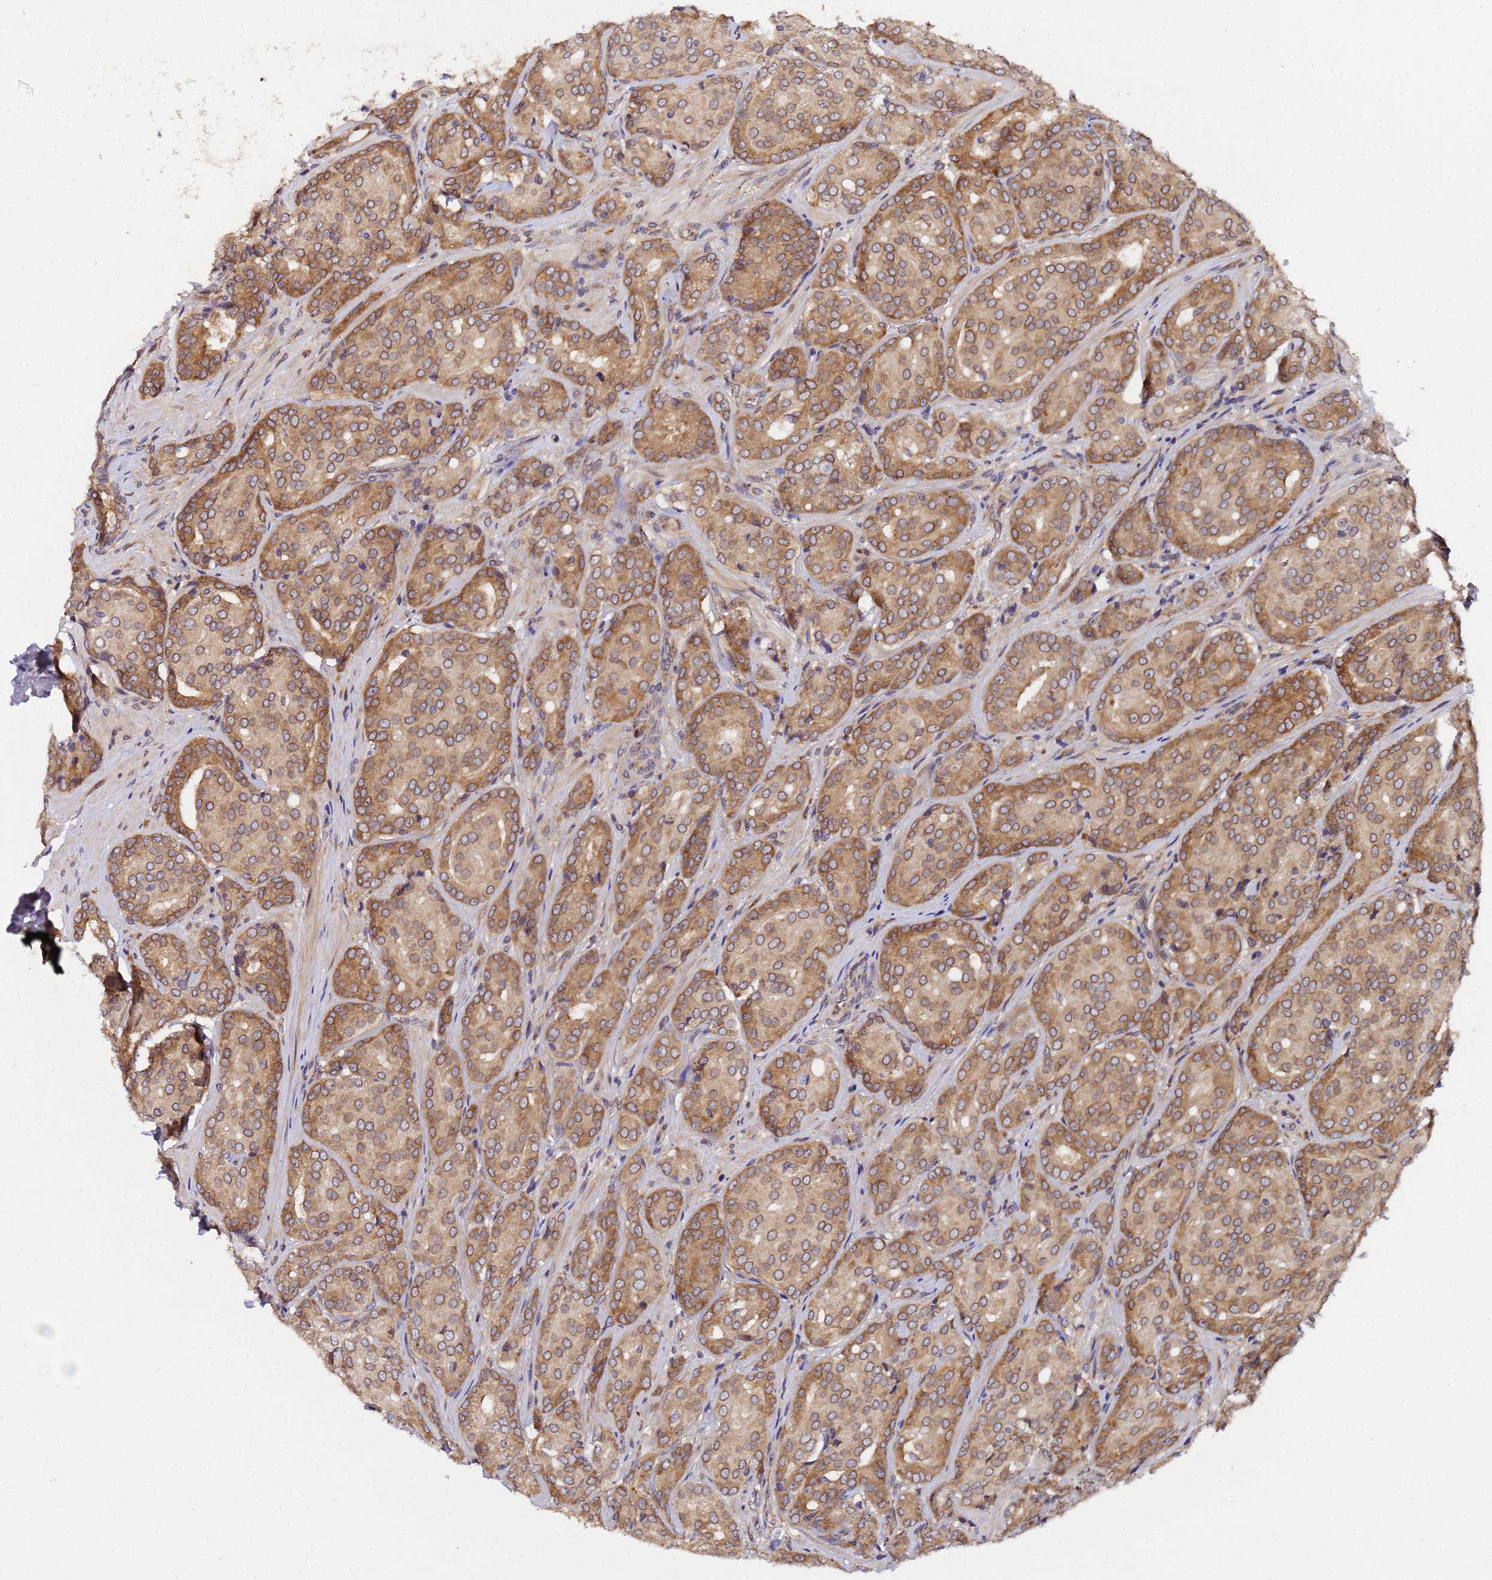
{"staining": {"intensity": "moderate", "quantity": ">75%", "location": "cytoplasmic/membranous"}, "tissue": "prostate cancer", "cell_type": "Tumor cells", "image_type": "cancer", "snomed": [{"axis": "morphology", "description": "Adenocarcinoma, High grade"}, {"axis": "topography", "description": "Prostate"}], "caption": "Immunohistochemistry micrograph of human adenocarcinoma (high-grade) (prostate) stained for a protein (brown), which shows medium levels of moderate cytoplasmic/membranous staining in approximately >75% of tumor cells.", "gene": "UNC93B1", "patient": {"sex": "male", "age": 68}}